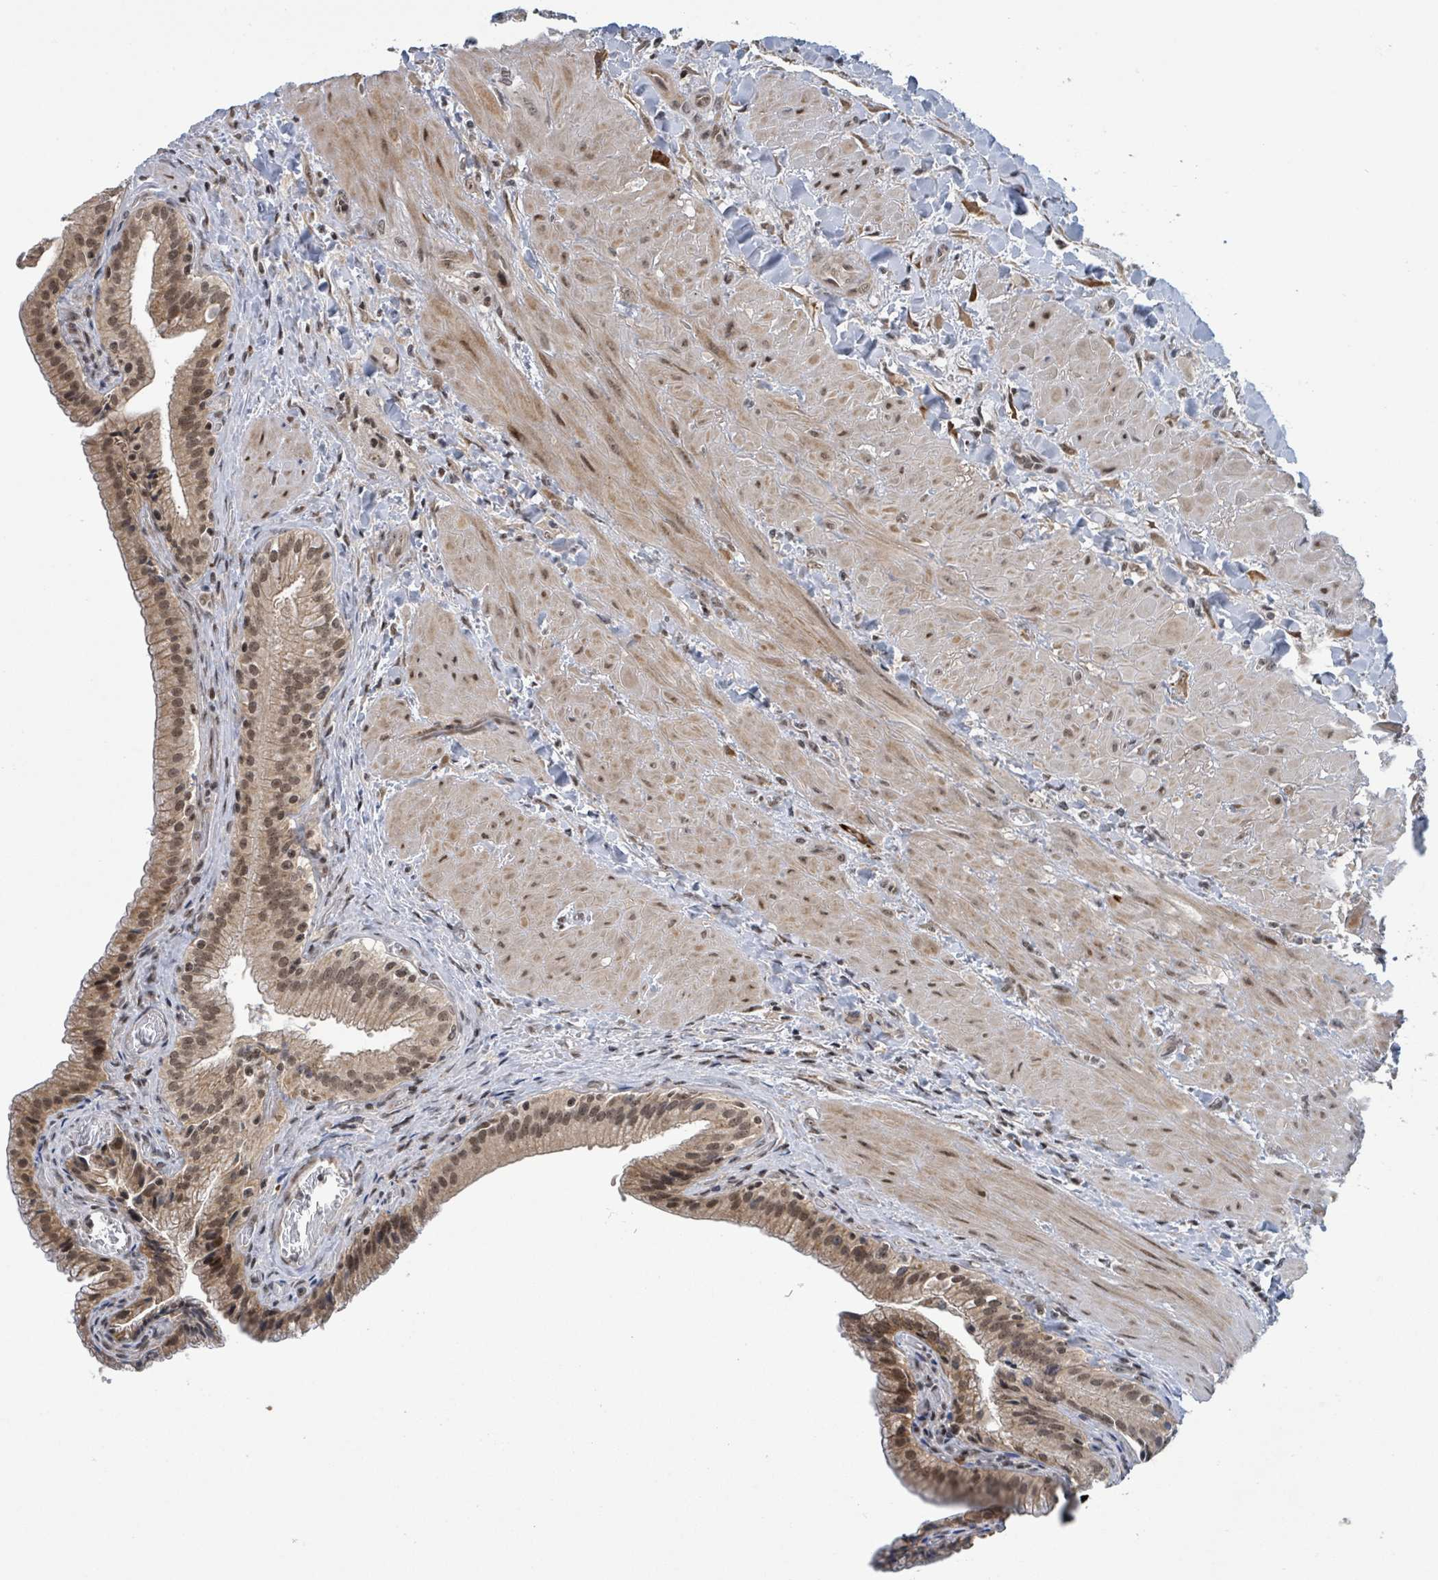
{"staining": {"intensity": "moderate", "quantity": ">75%", "location": "cytoplasmic/membranous,nuclear"}, "tissue": "gallbladder", "cell_type": "Glandular cells", "image_type": "normal", "snomed": [{"axis": "morphology", "description": "Normal tissue, NOS"}, {"axis": "topography", "description": "Gallbladder"}], "caption": "High-power microscopy captured an immunohistochemistry (IHC) micrograph of benign gallbladder, revealing moderate cytoplasmic/membranous,nuclear staining in about >75% of glandular cells.", "gene": "ZBTB14", "patient": {"sex": "male", "age": 24}}